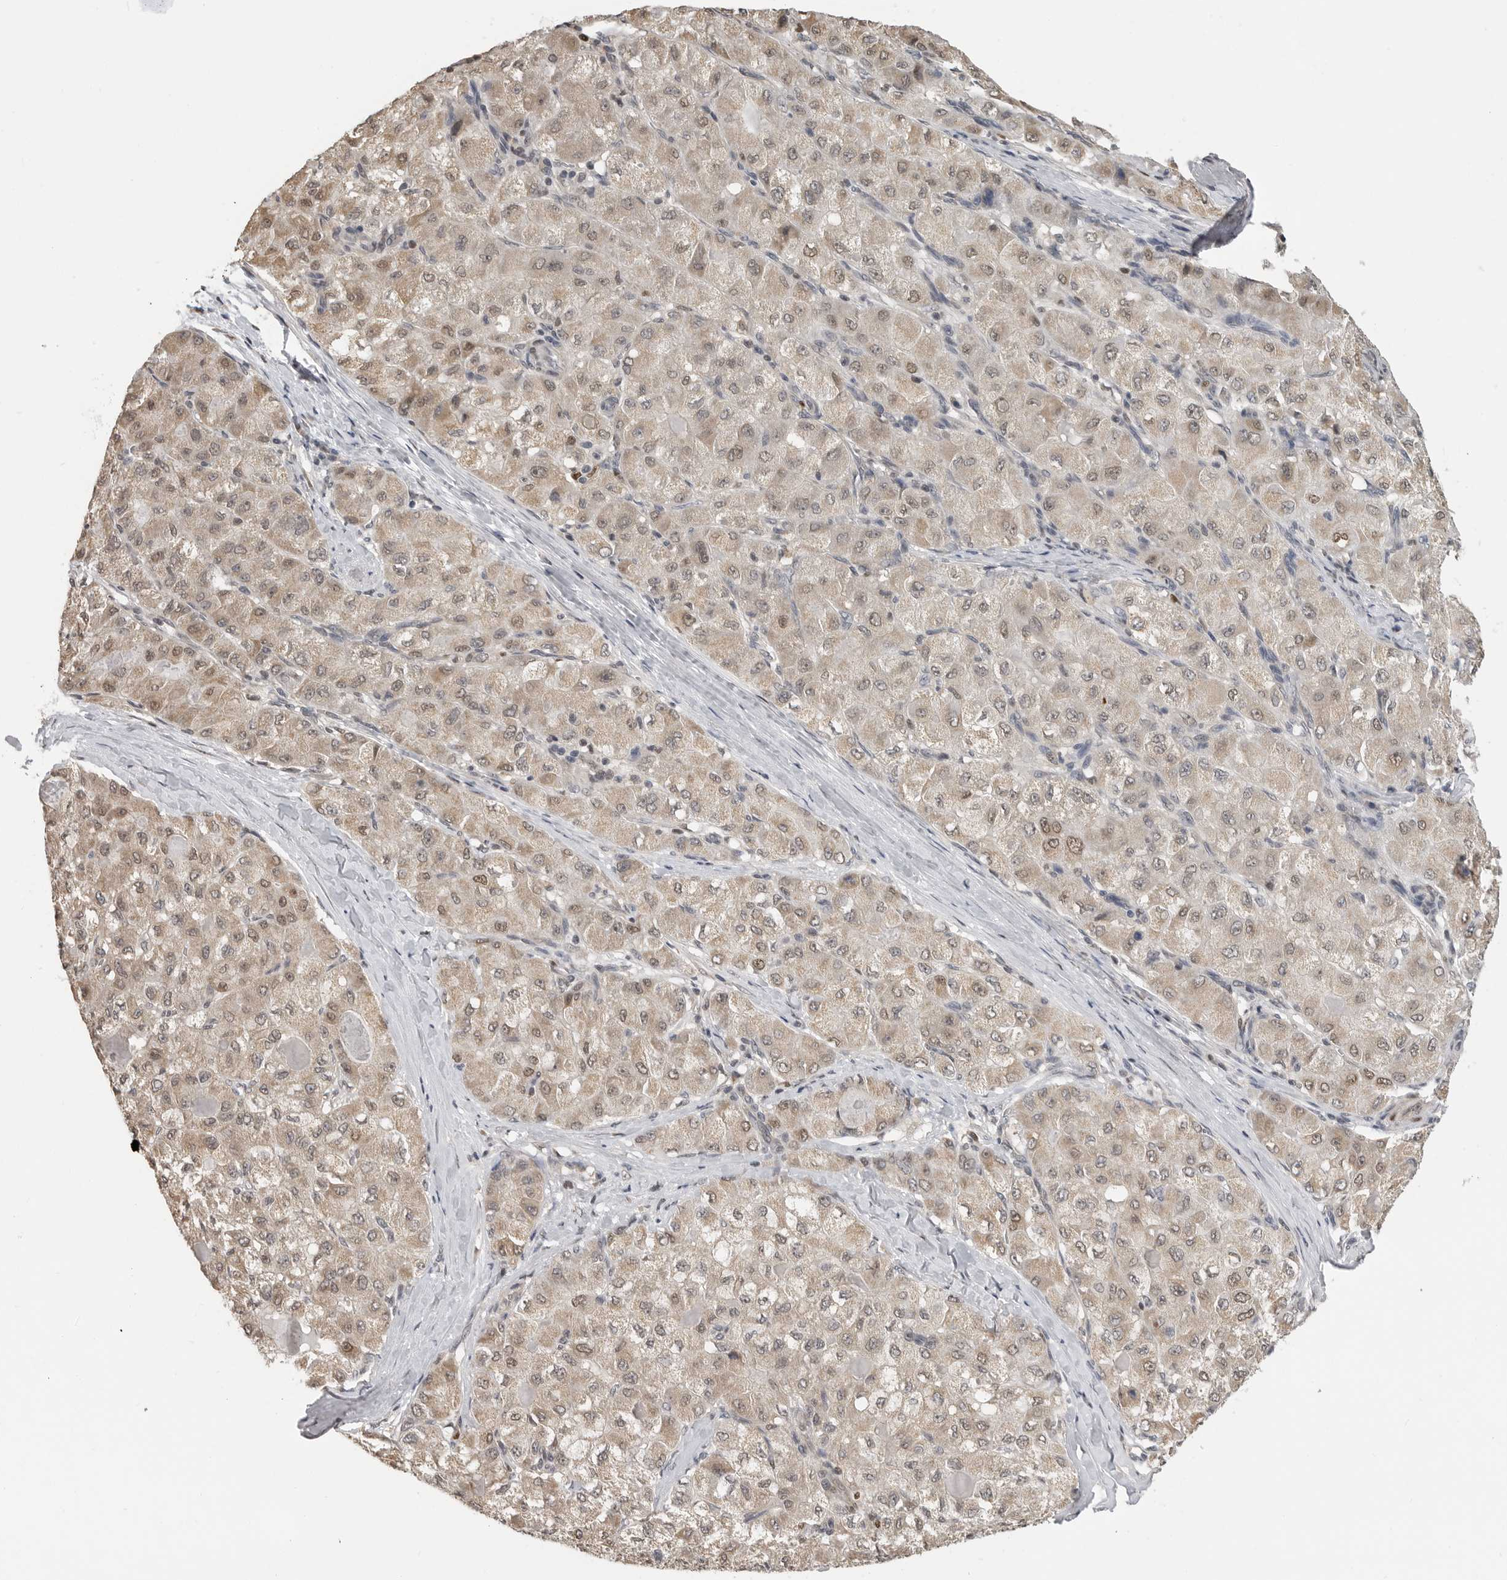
{"staining": {"intensity": "weak", "quantity": ">75%", "location": "cytoplasmic/membranous,nuclear"}, "tissue": "liver cancer", "cell_type": "Tumor cells", "image_type": "cancer", "snomed": [{"axis": "morphology", "description": "Carcinoma, Hepatocellular, NOS"}, {"axis": "topography", "description": "Liver"}], "caption": "This micrograph exhibits hepatocellular carcinoma (liver) stained with IHC to label a protein in brown. The cytoplasmic/membranous and nuclear of tumor cells show weak positivity for the protein. Nuclei are counter-stained blue.", "gene": "SMARCC1", "patient": {"sex": "male", "age": 80}}